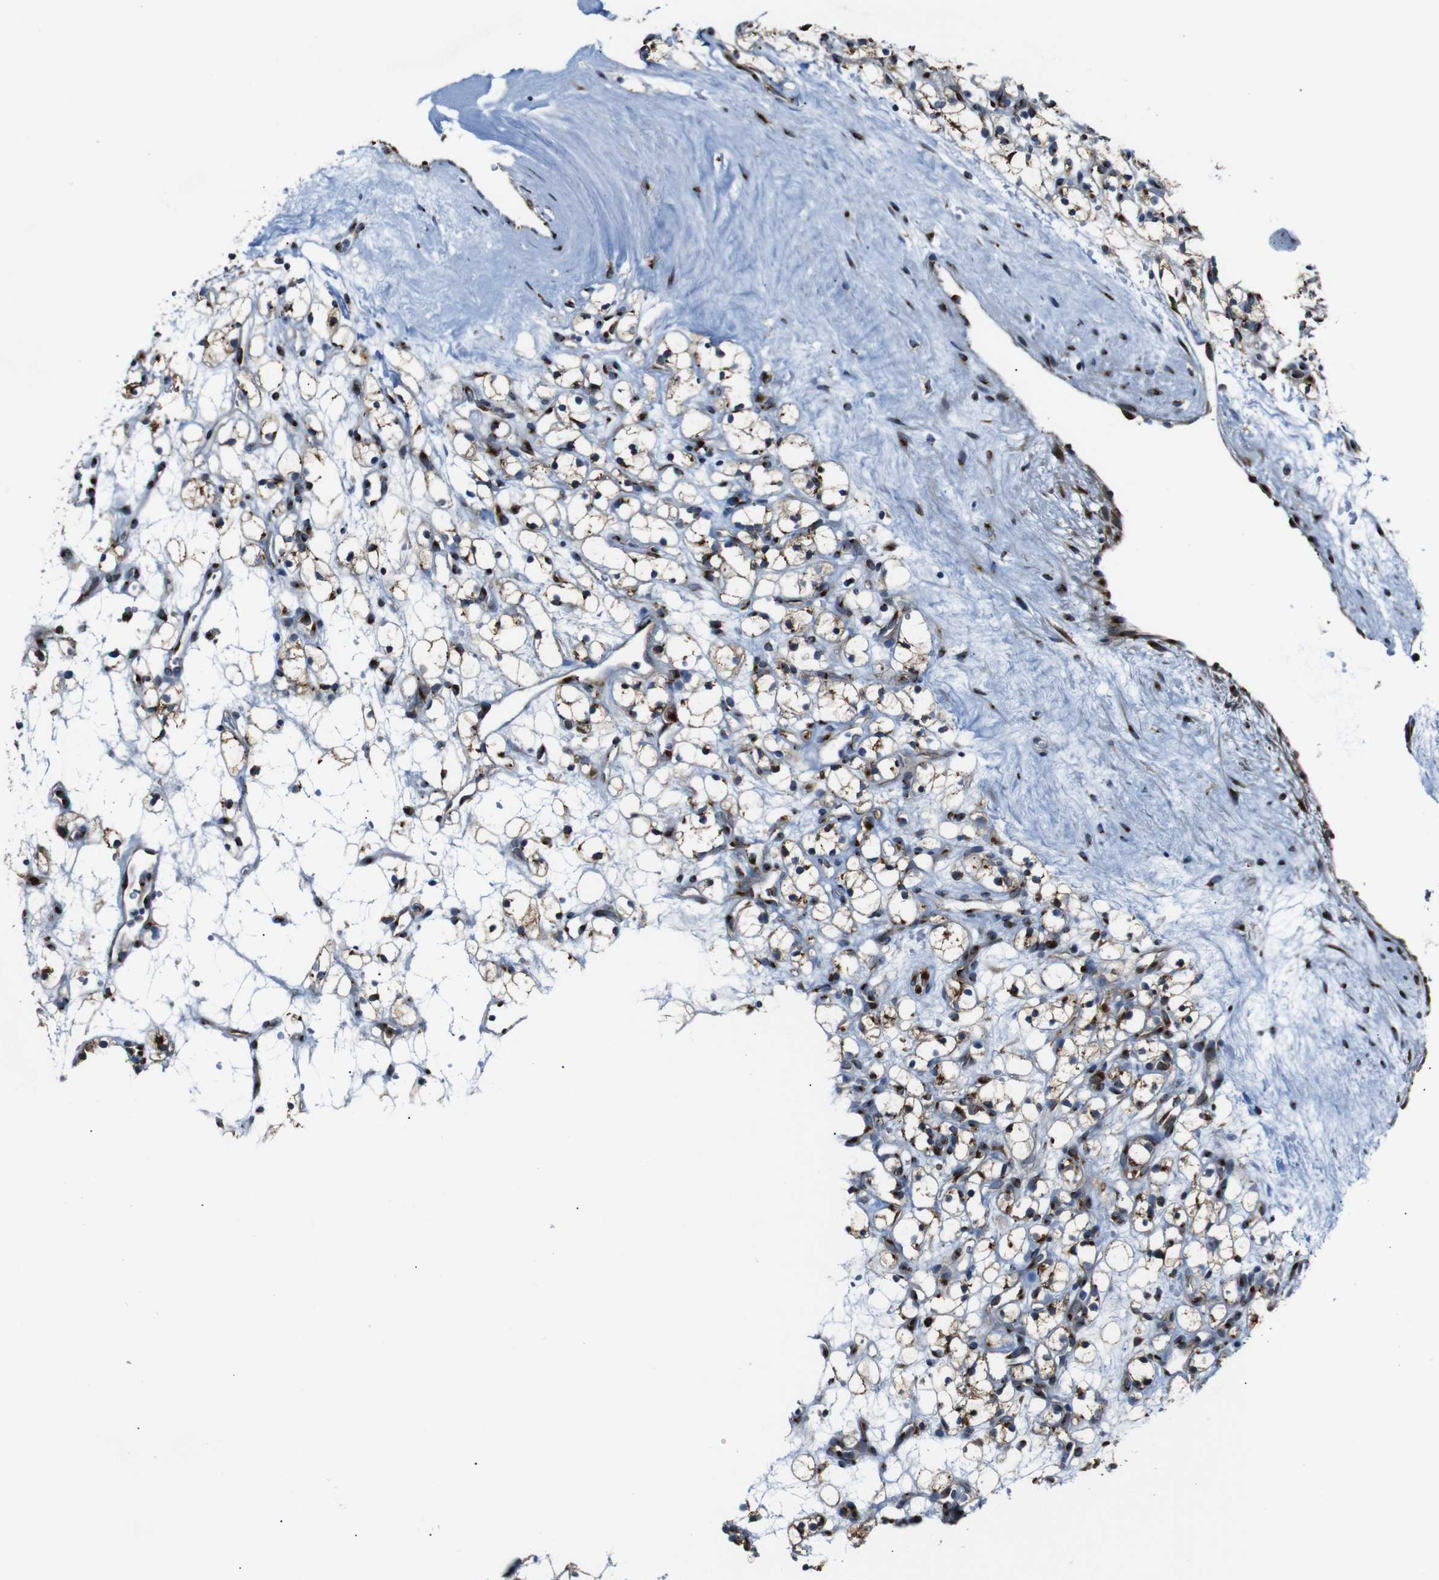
{"staining": {"intensity": "weak", "quantity": "25%-75%", "location": "cytoplasmic/membranous"}, "tissue": "renal cancer", "cell_type": "Tumor cells", "image_type": "cancer", "snomed": [{"axis": "morphology", "description": "Adenocarcinoma, NOS"}, {"axis": "topography", "description": "Kidney"}], "caption": "This image shows immunohistochemistry staining of human adenocarcinoma (renal), with low weak cytoplasmic/membranous expression in approximately 25%-75% of tumor cells.", "gene": "TGOLN2", "patient": {"sex": "female", "age": 60}}